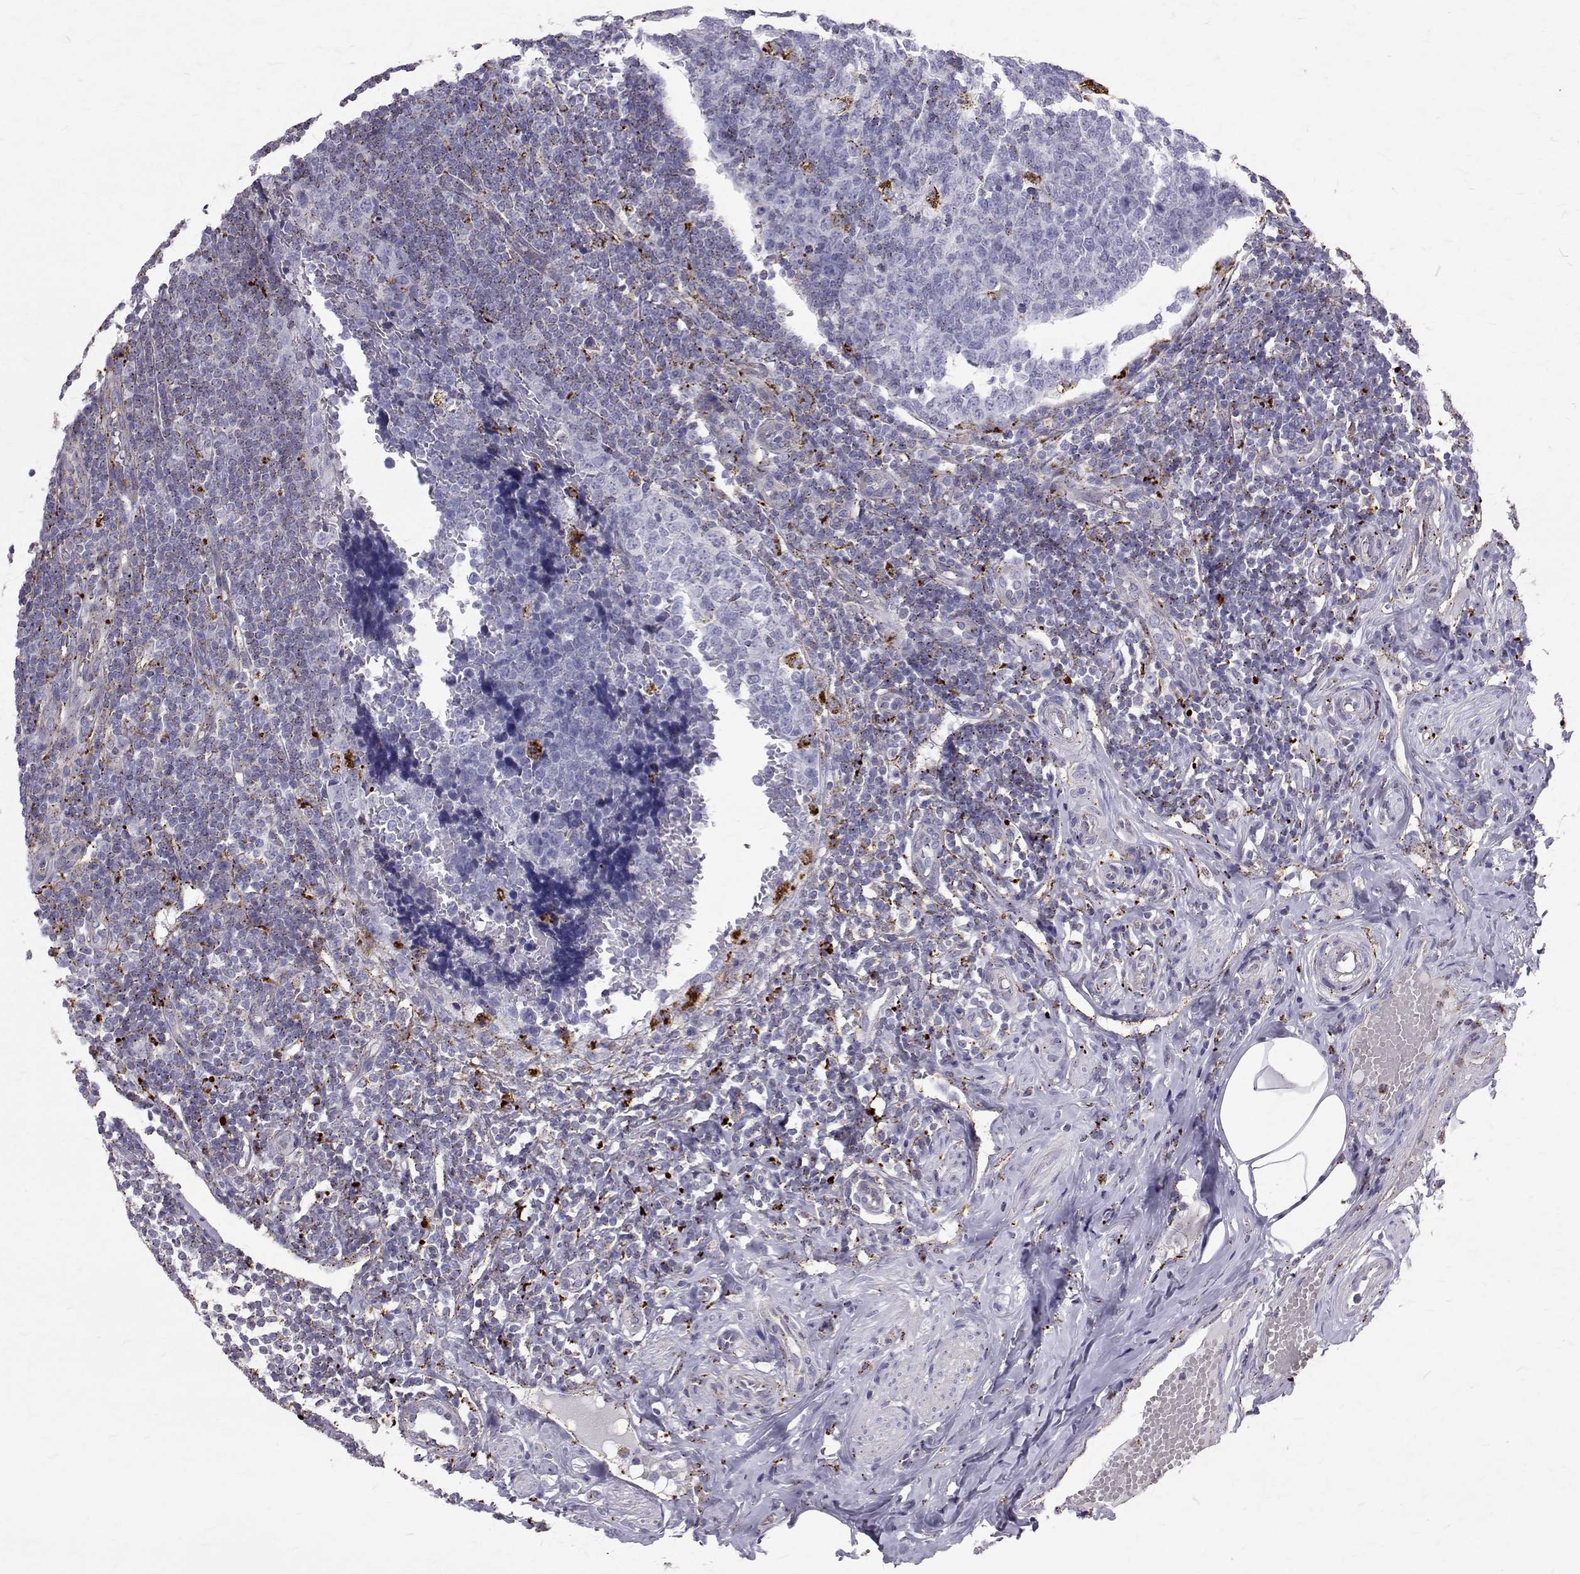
{"staining": {"intensity": "moderate", "quantity": "<25%", "location": "cytoplasmic/membranous"}, "tissue": "appendix", "cell_type": "Glandular cells", "image_type": "normal", "snomed": [{"axis": "morphology", "description": "Normal tissue, NOS"}, {"axis": "topography", "description": "Appendix"}], "caption": "DAB (3,3'-diaminobenzidine) immunohistochemical staining of unremarkable human appendix reveals moderate cytoplasmic/membranous protein expression in about <25% of glandular cells.", "gene": "TPP1", "patient": {"sex": "male", "age": 18}}